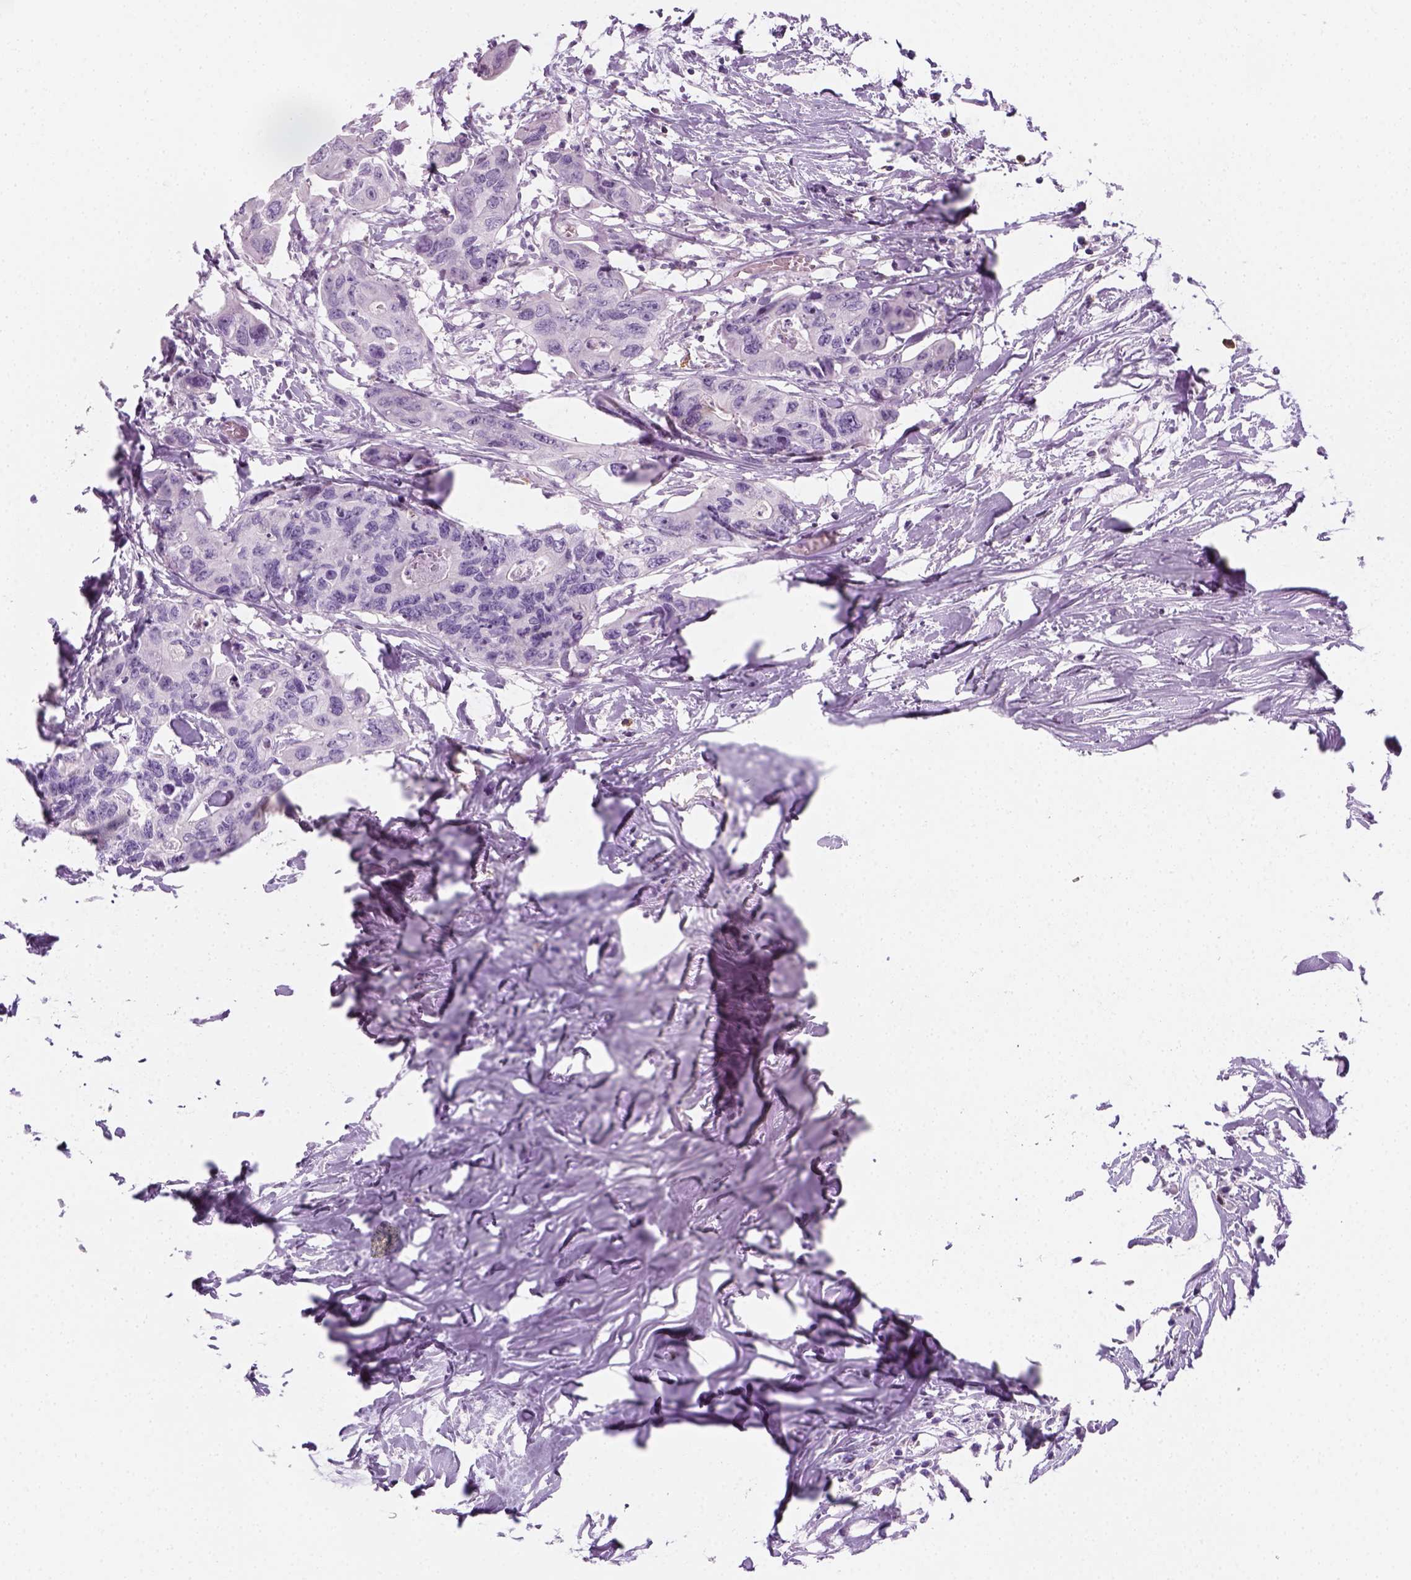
{"staining": {"intensity": "negative", "quantity": "none", "location": "none"}, "tissue": "colorectal cancer", "cell_type": "Tumor cells", "image_type": "cancer", "snomed": [{"axis": "morphology", "description": "Adenocarcinoma, NOS"}, {"axis": "topography", "description": "Rectum"}], "caption": "A high-resolution image shows immunohistochemistry staining of colorectal adenocarcinoma, which exhibits no significant positivity in tumor cells. The staining is performed using DAB brown chromogen with nuclei counter-stained in using hematoxylin.", "gene": "AQP3", "patient": {"sex": "male", "age": 57}}